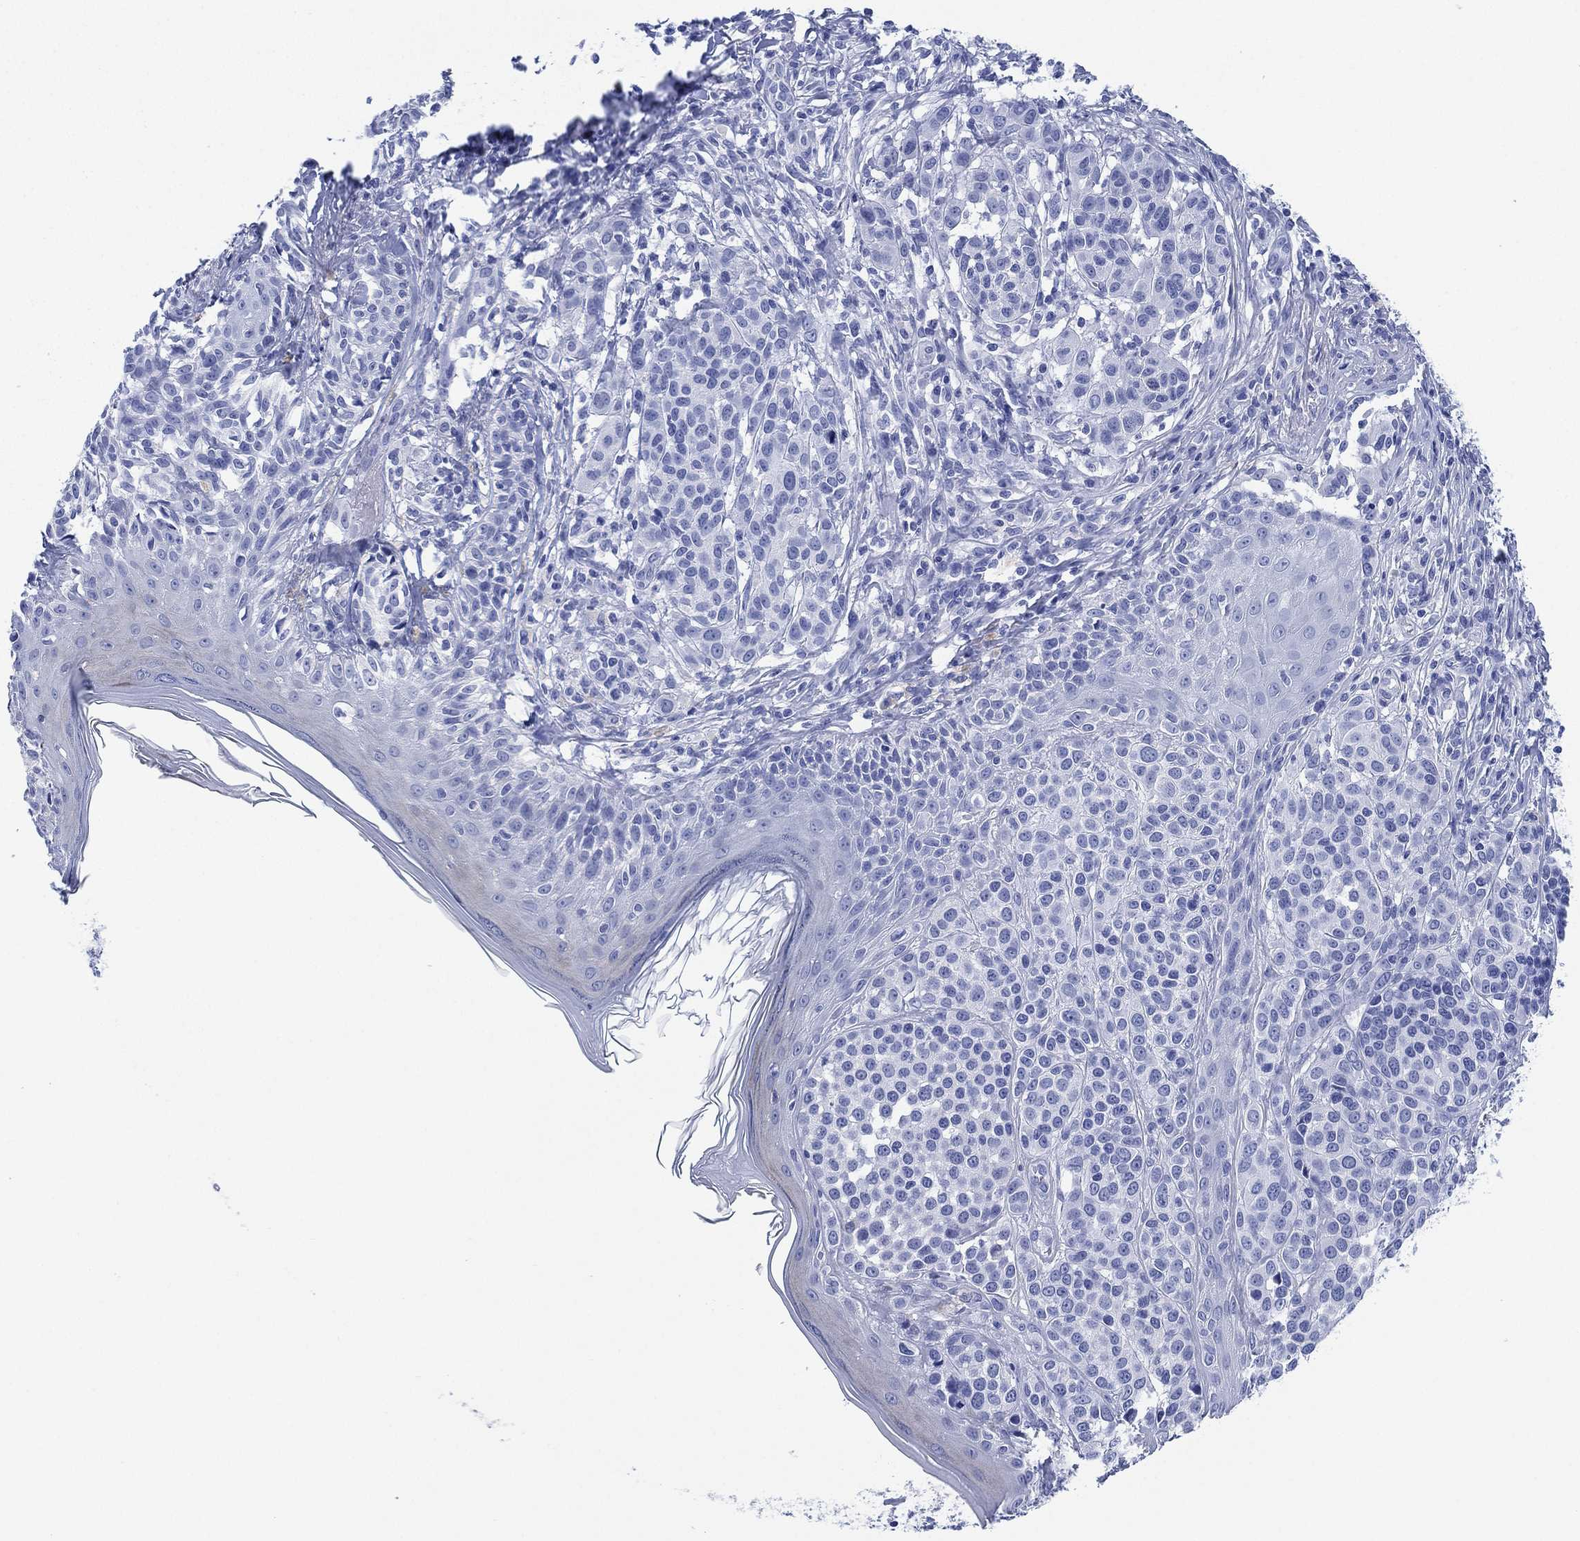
{"staining": {"intensity": "negative", "quantity": "none", "location": "none"}, "tissue": "melanoma", "cell_type": "Tumor cells", "image_type": "cancer", "snomed": [{"axis": "morphology", "description": "Malignant melanoma, NOS"}, {"axis": "topography", "description": "Skin"}], "caption": "Malignant melanoma stained for a protein using immunohistochemistry (IHC) displays no expression tumor cells.", "gene": "SLC9C2", "patient": {"sex": "male", "age": 79}}